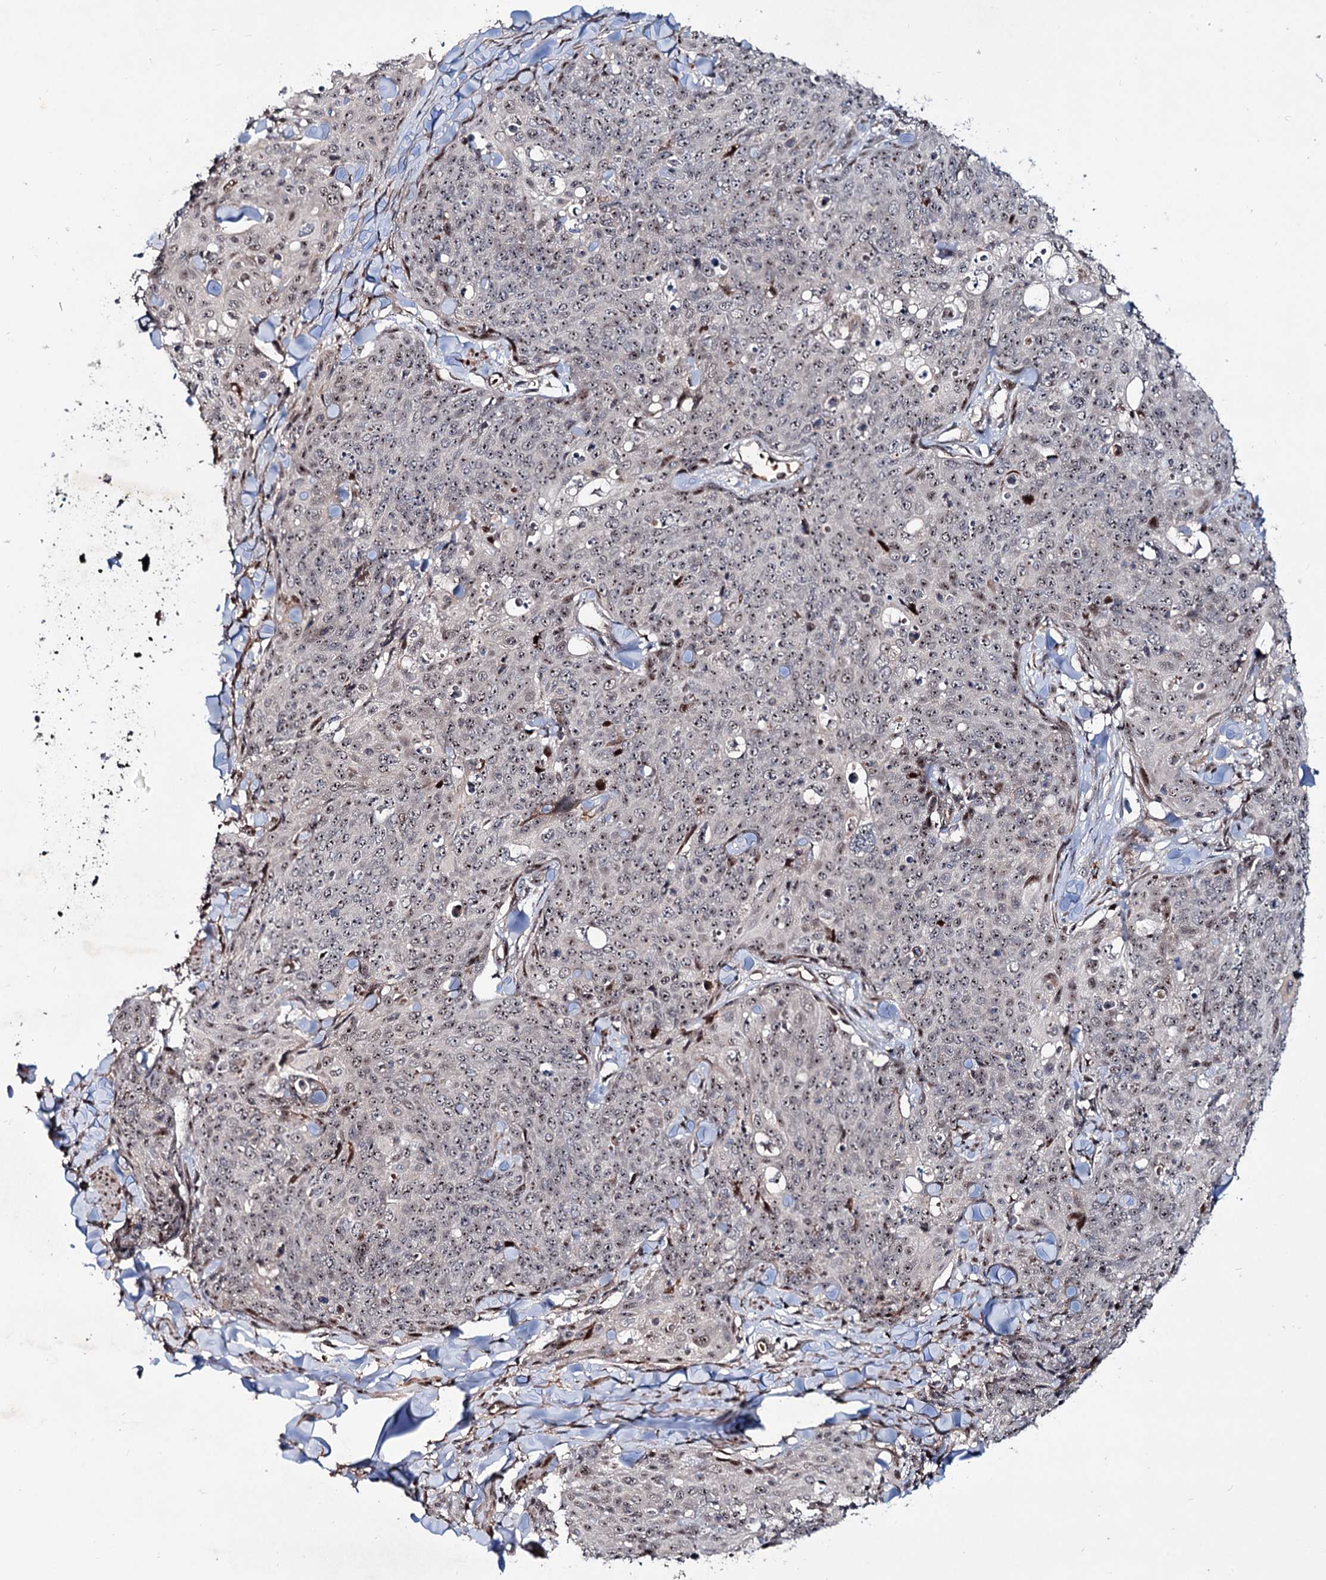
{"staining": {"intensity": "weak", "quantity": ">75%", "location": "nuclear"}, "tissue": "skin cancer", "cell_type": "Tumor cells", "image_type": "cancer", "snomed": [{"axis": "morphology", "description": "Squamous cell carcinoma, NOS"}, {"axis": "topography", "description": "Skin"}, {"axis": "topography", "description": "Vulva"}], "caption": "Human skin squamous cell carcinoma stained with a brown dye exhibits weak nuclear positive positivity in approximately >75% of tumor cells.", "gene": "PTDSS2", "patient": {"sex": "female", "age": 85}}